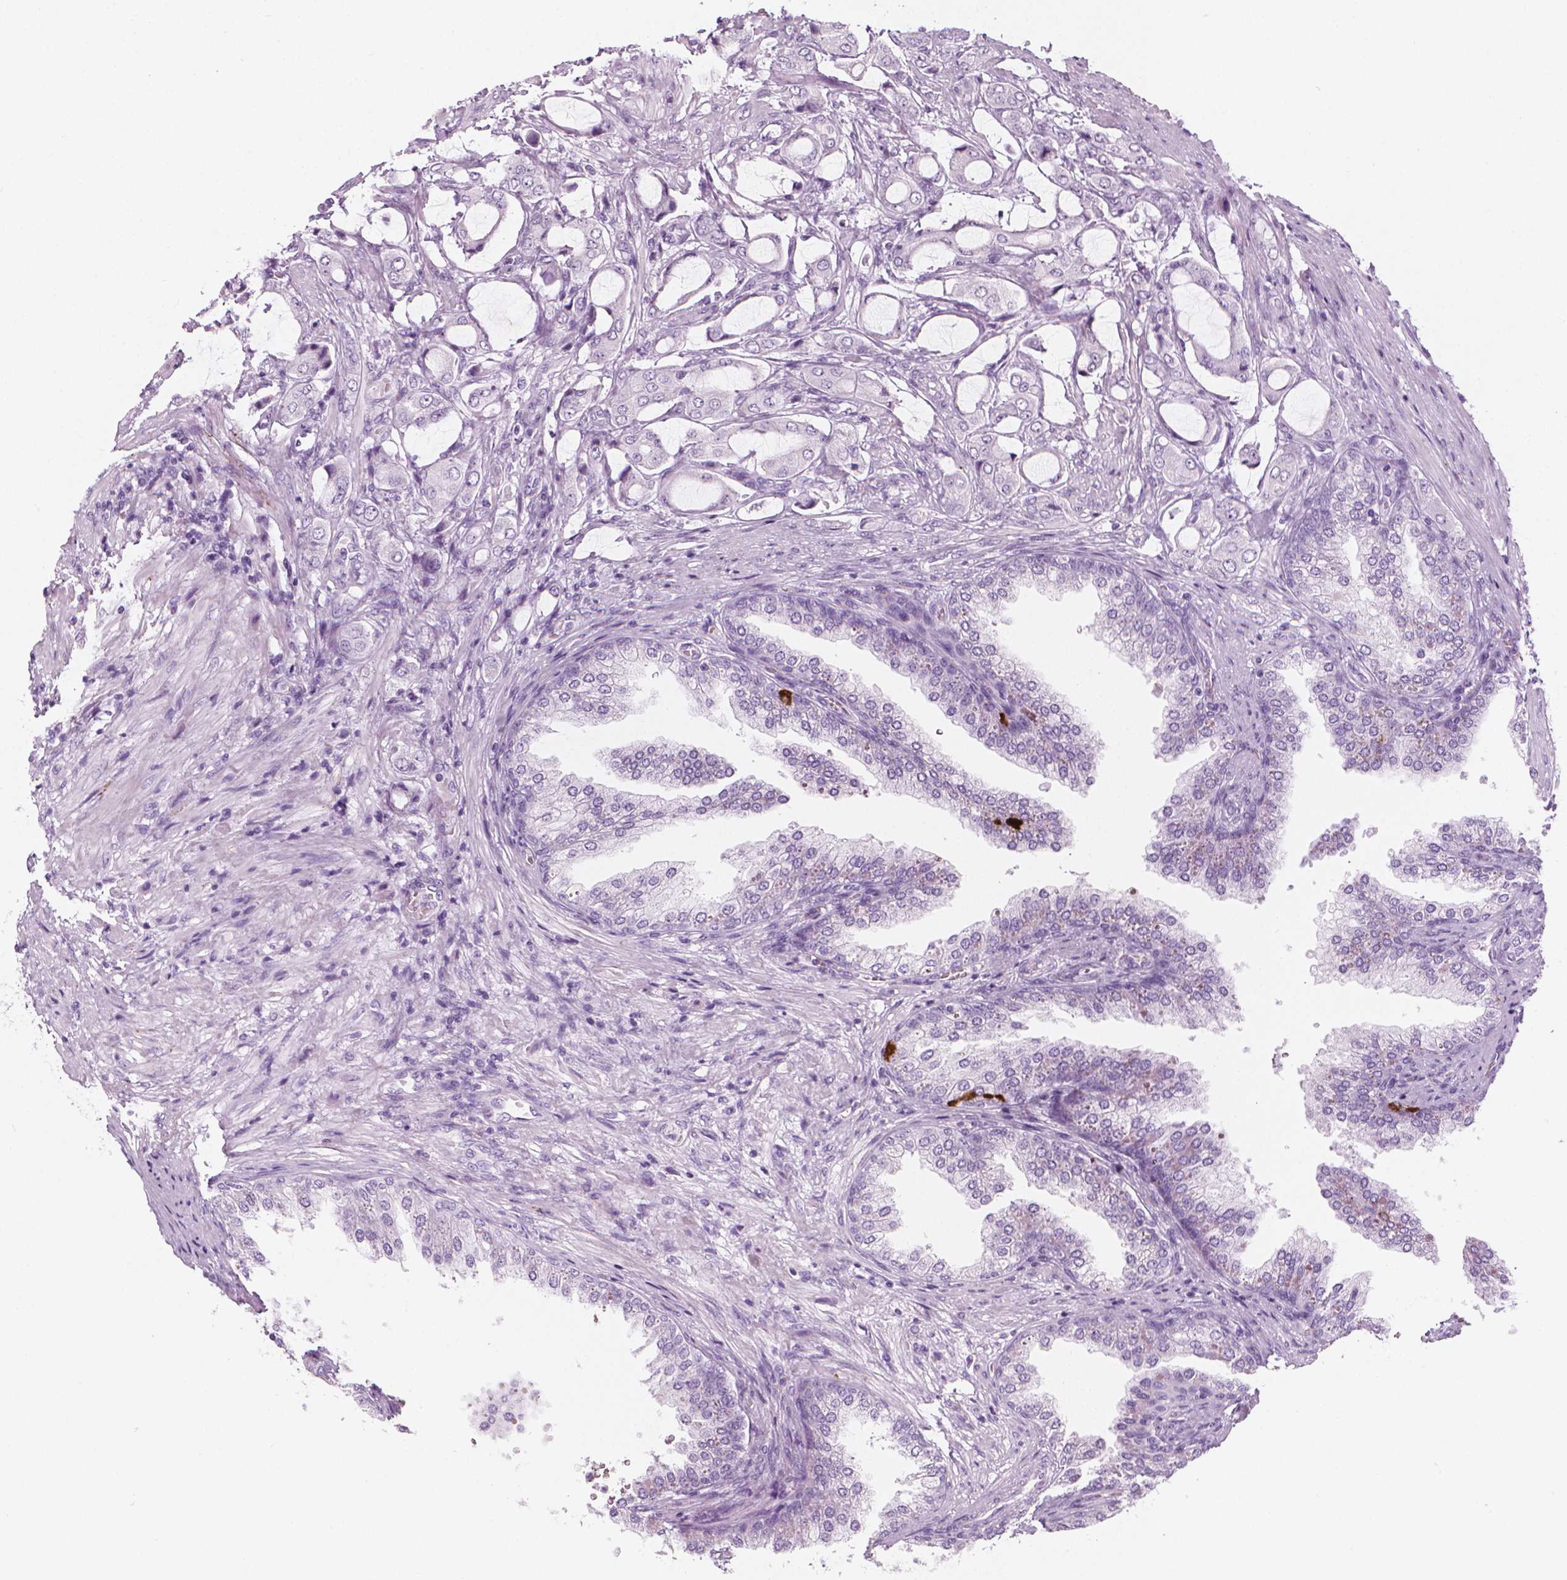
{"staining": {"intensity": "negative", "quantity": "none", "location": "none"}, "tissue": "prostate cancer", "cell_type": "Tumor cells", "image_type": "cancer", "snomed": [{"axis": "morphology", "description": "Adenocarcinoma, NOS"}, {"axis": "topography", "description": "Prostate"}], "caption": "The immunohistochemistry micrograph has no significant staining in tumor cells of prostate cancer tissue. (Brightfield microscopy of DAB IHC at high magnification).", "gene": "SCG3", "patient": {"sex": "male", "age": 63}}